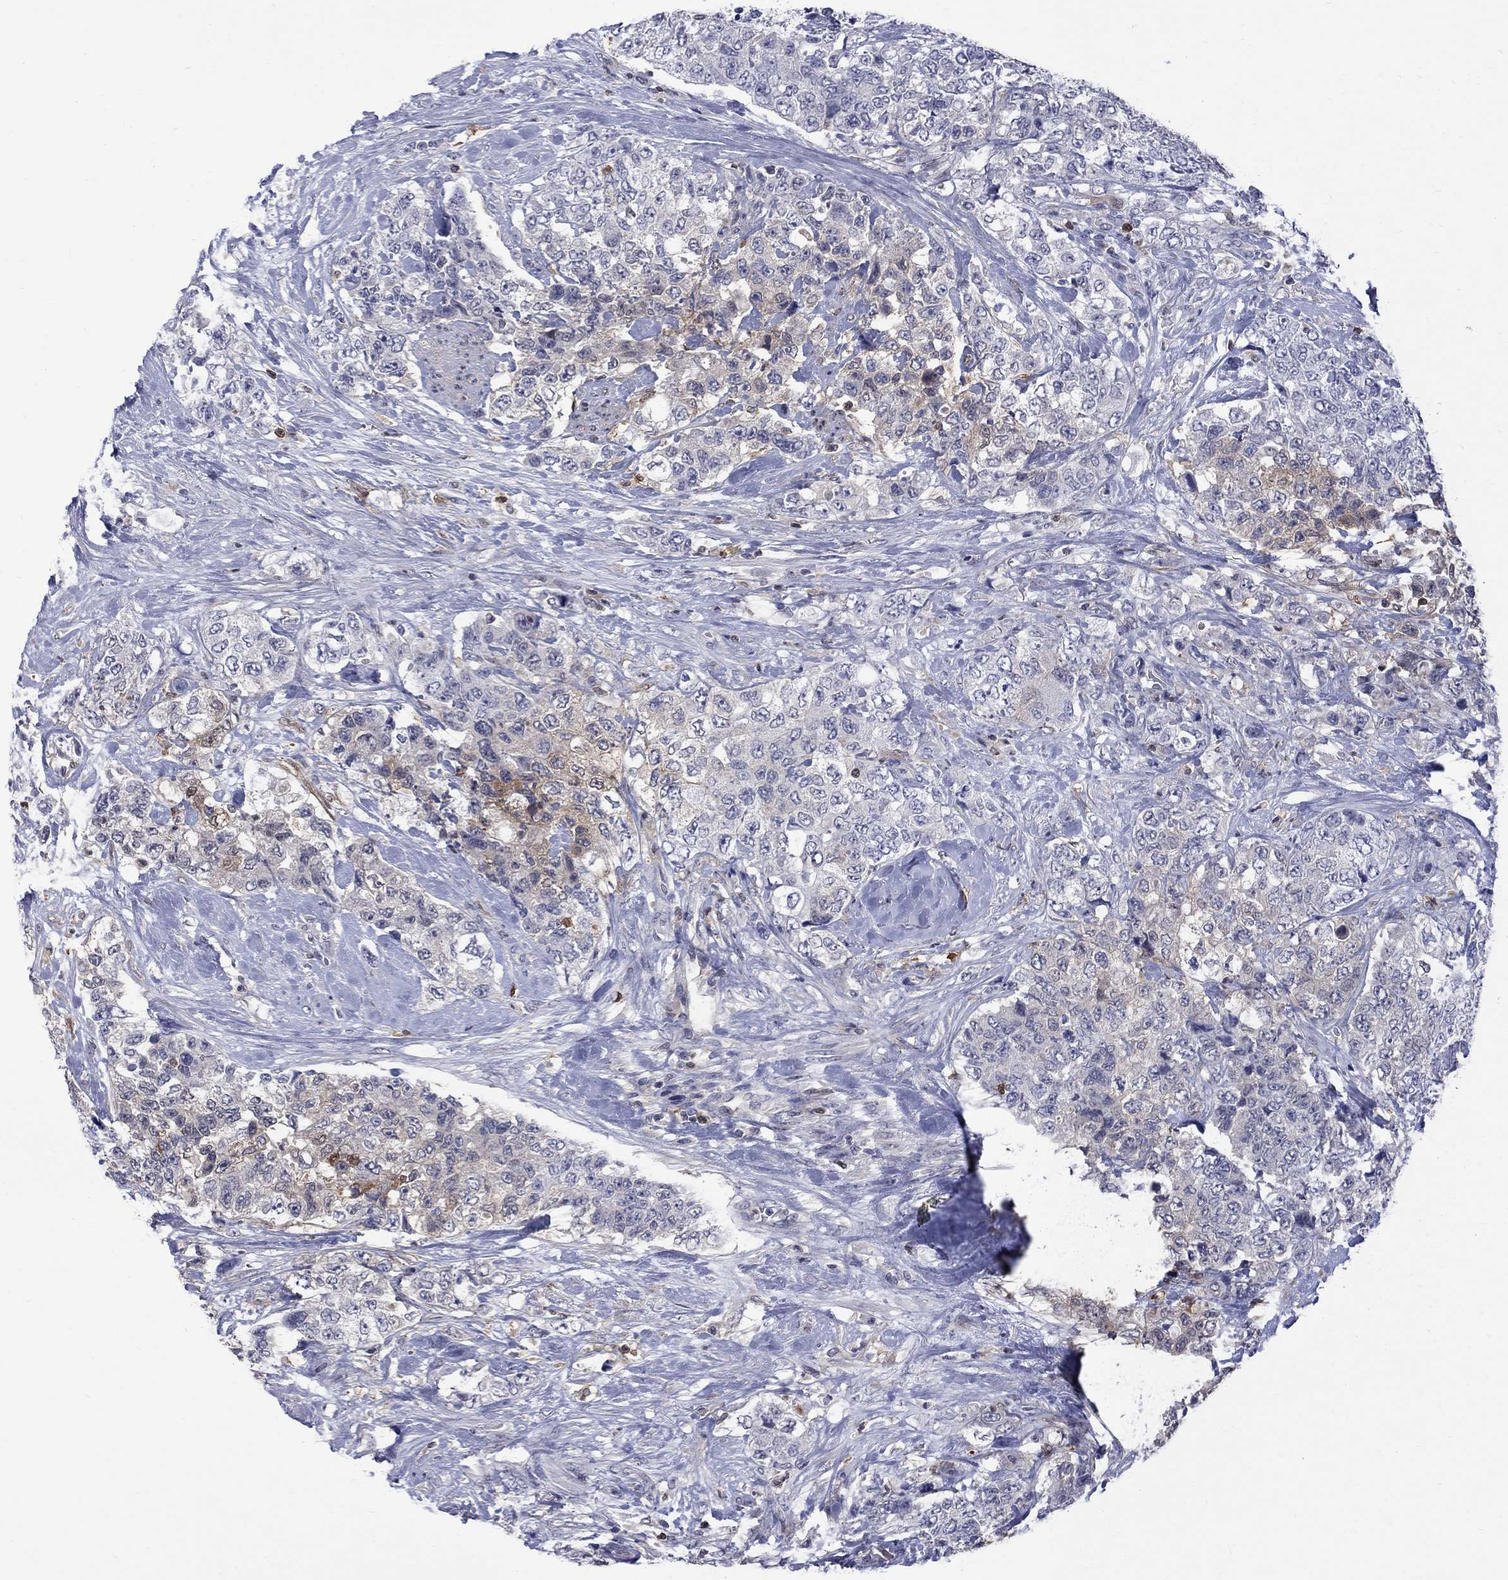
{"staining": {"intensity": "moderate", "quantity": "<25%", "location": "cytoplasmic/membranous"}, "tissue": "urothelial cancer", "cell_type": "Tumor cells", "image_type": "cancer", "snomed": [{"axis": "morphology", "description": "Urothelial carcinoma, High grade"}, {"axis": "topography", "description": "Urinary bladder"}], "caption": "An image of urothelial carcinoma (high-grade) stained for a protein displays moderate cytoplasmic/membranous brown staining in tumor cells.", "gene": "HKDC1", "patient": {"sex": "female", "age": 78}}